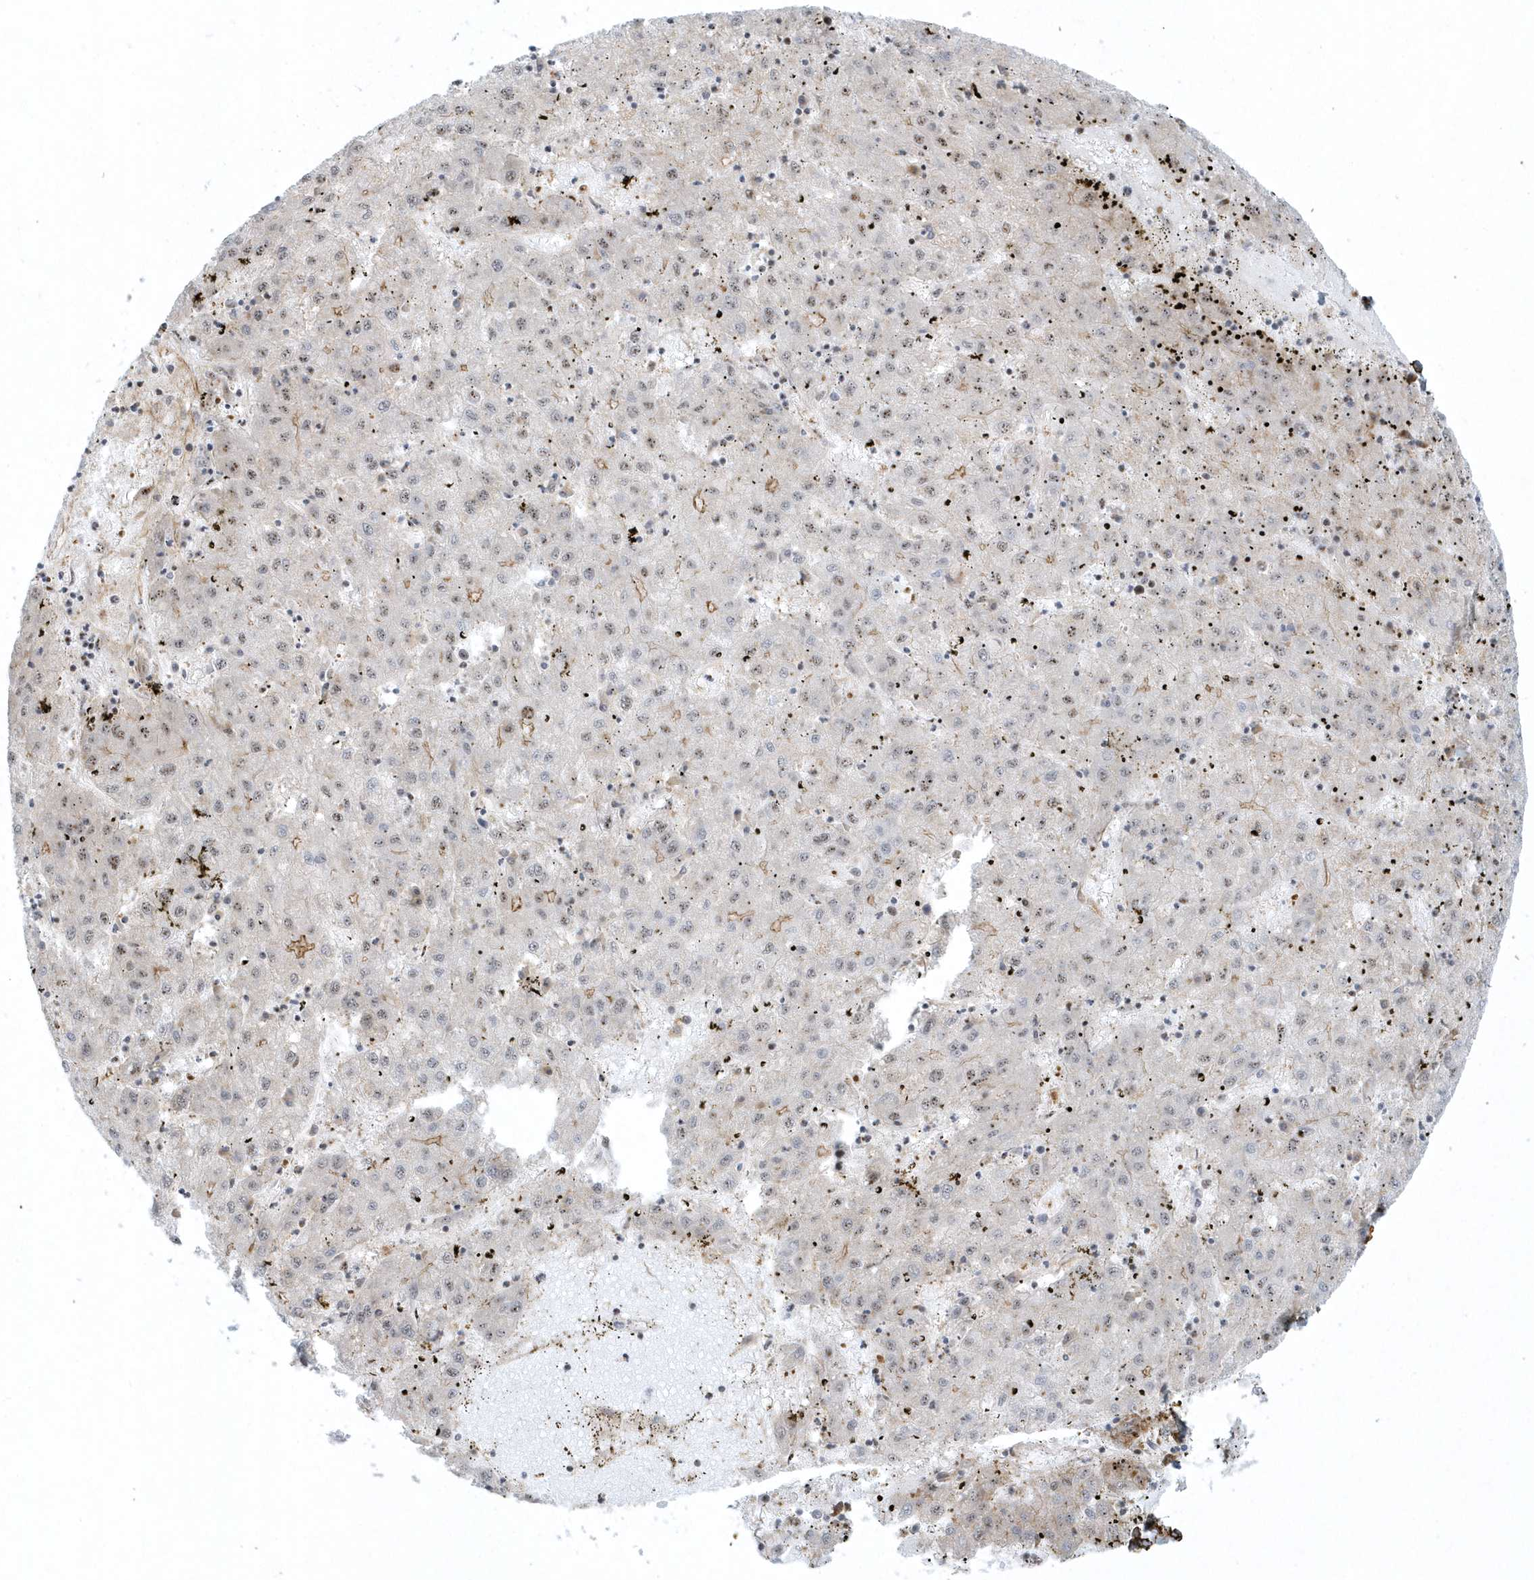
{"staining": {"intensity": "weak", "quantity": "<25%", "location": "nuclear"}, "tissue": "liver cancer", "cell_type": "Tumor cells", "image_type": "cancer", "snomed": [{"axis": "morphology", "description": "Carcinoma, Hepatocellular, NOS"}, {"axis": "topography", "description": "Liver"}], "caption": "Tumor cells show no significant expression in liver cancer (hepatocellular carcinoma).", "gene": "MASP2", "patient": {"sex": "male", "age": 72}}